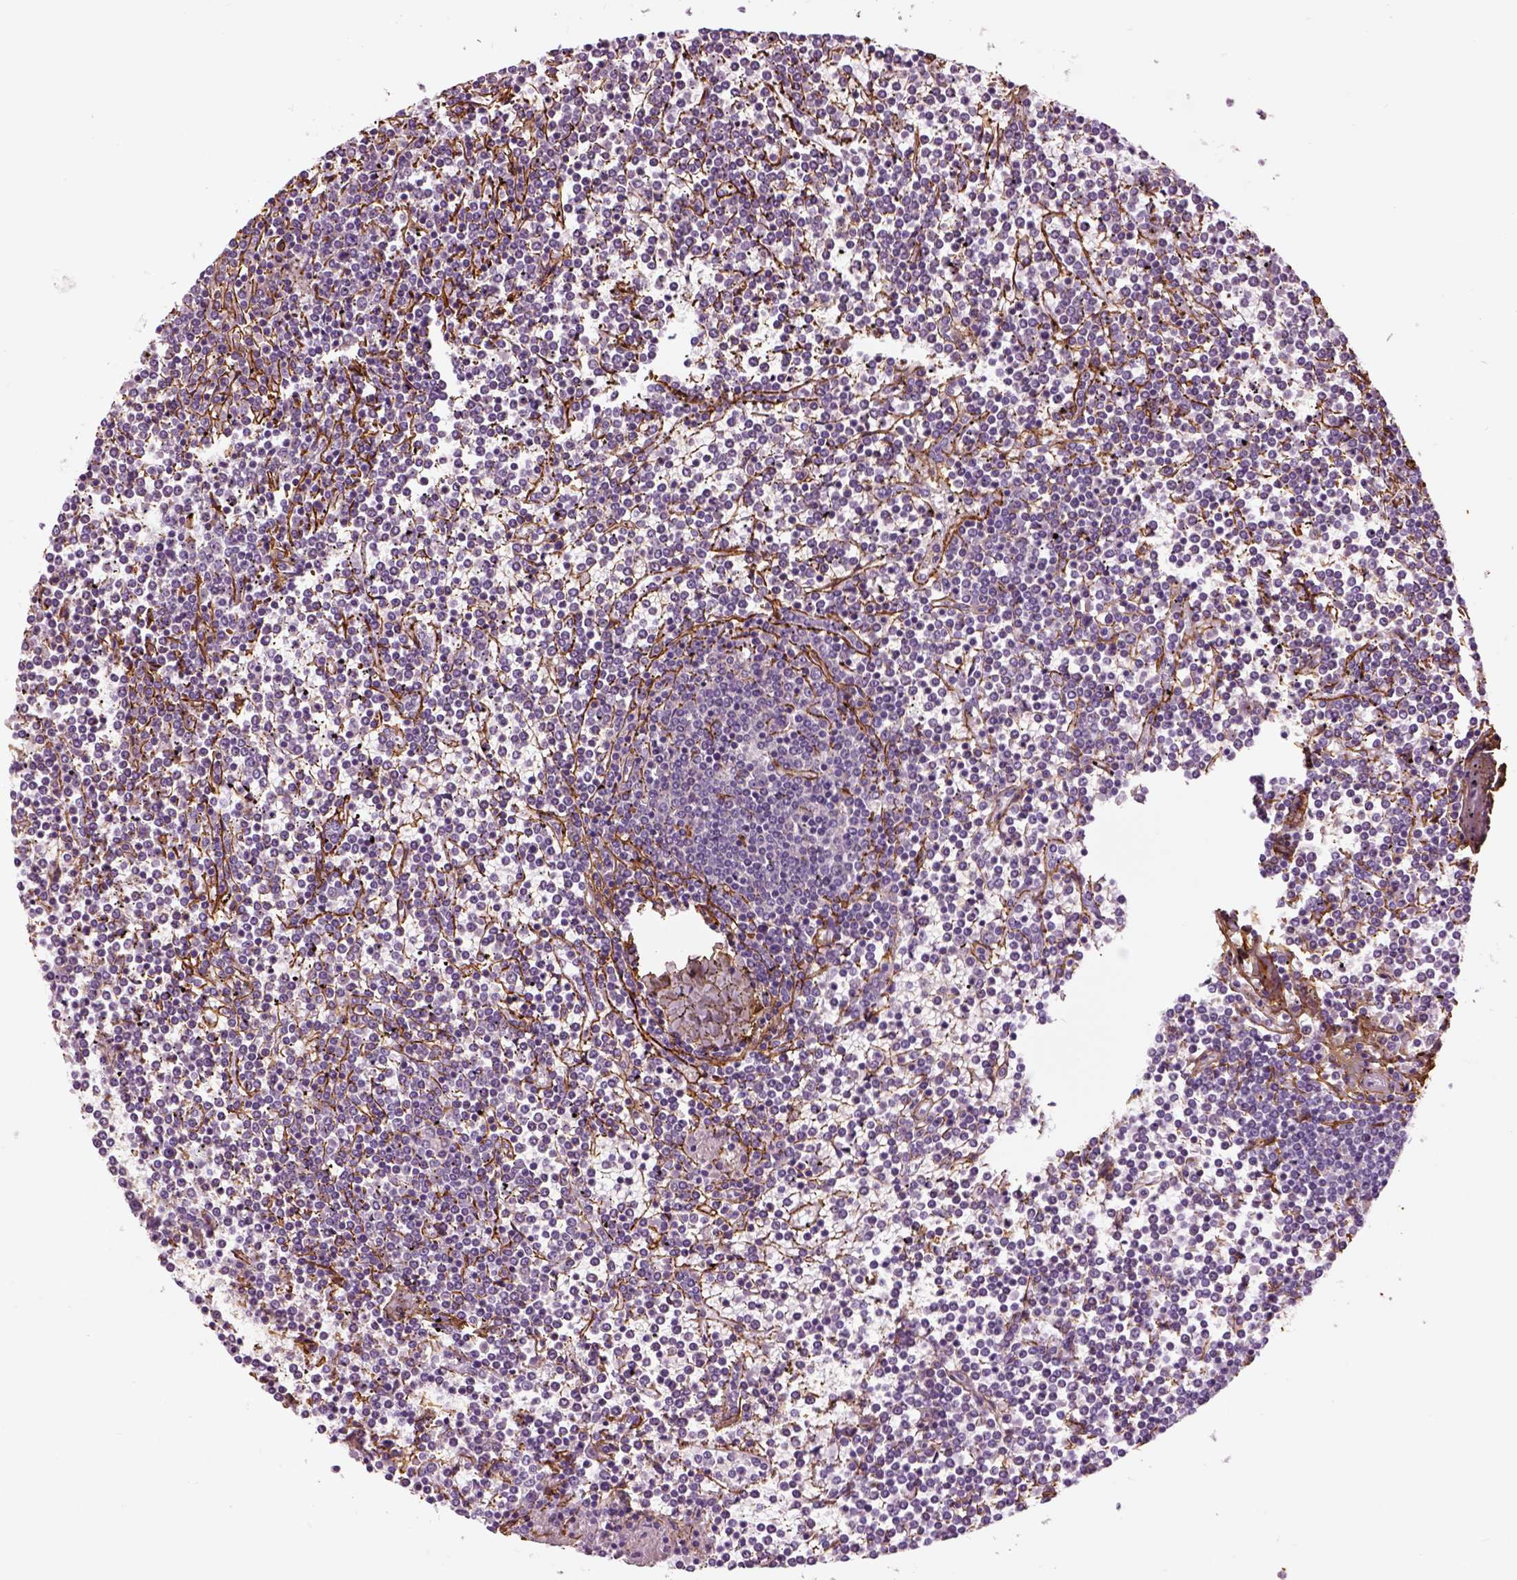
{"staining": {"intensity": "negative", "quantity": "none", "location": "none"}, "tissue": "lymphoma", "cell_type": "Tumor cells", "image_type": "cancer", "snomed": [{"axis": "morphology", "description": "Malignant lymphoma, non-Hodgkin's type, Low grade"}, {"axis": "topography", "description": "Spleen"}], "caption": "A histopathology image of human lymphoma is negative for staining in tumor cells.", "gene": "COL6A2", "patient": {"sex": "female", "age": 19}}